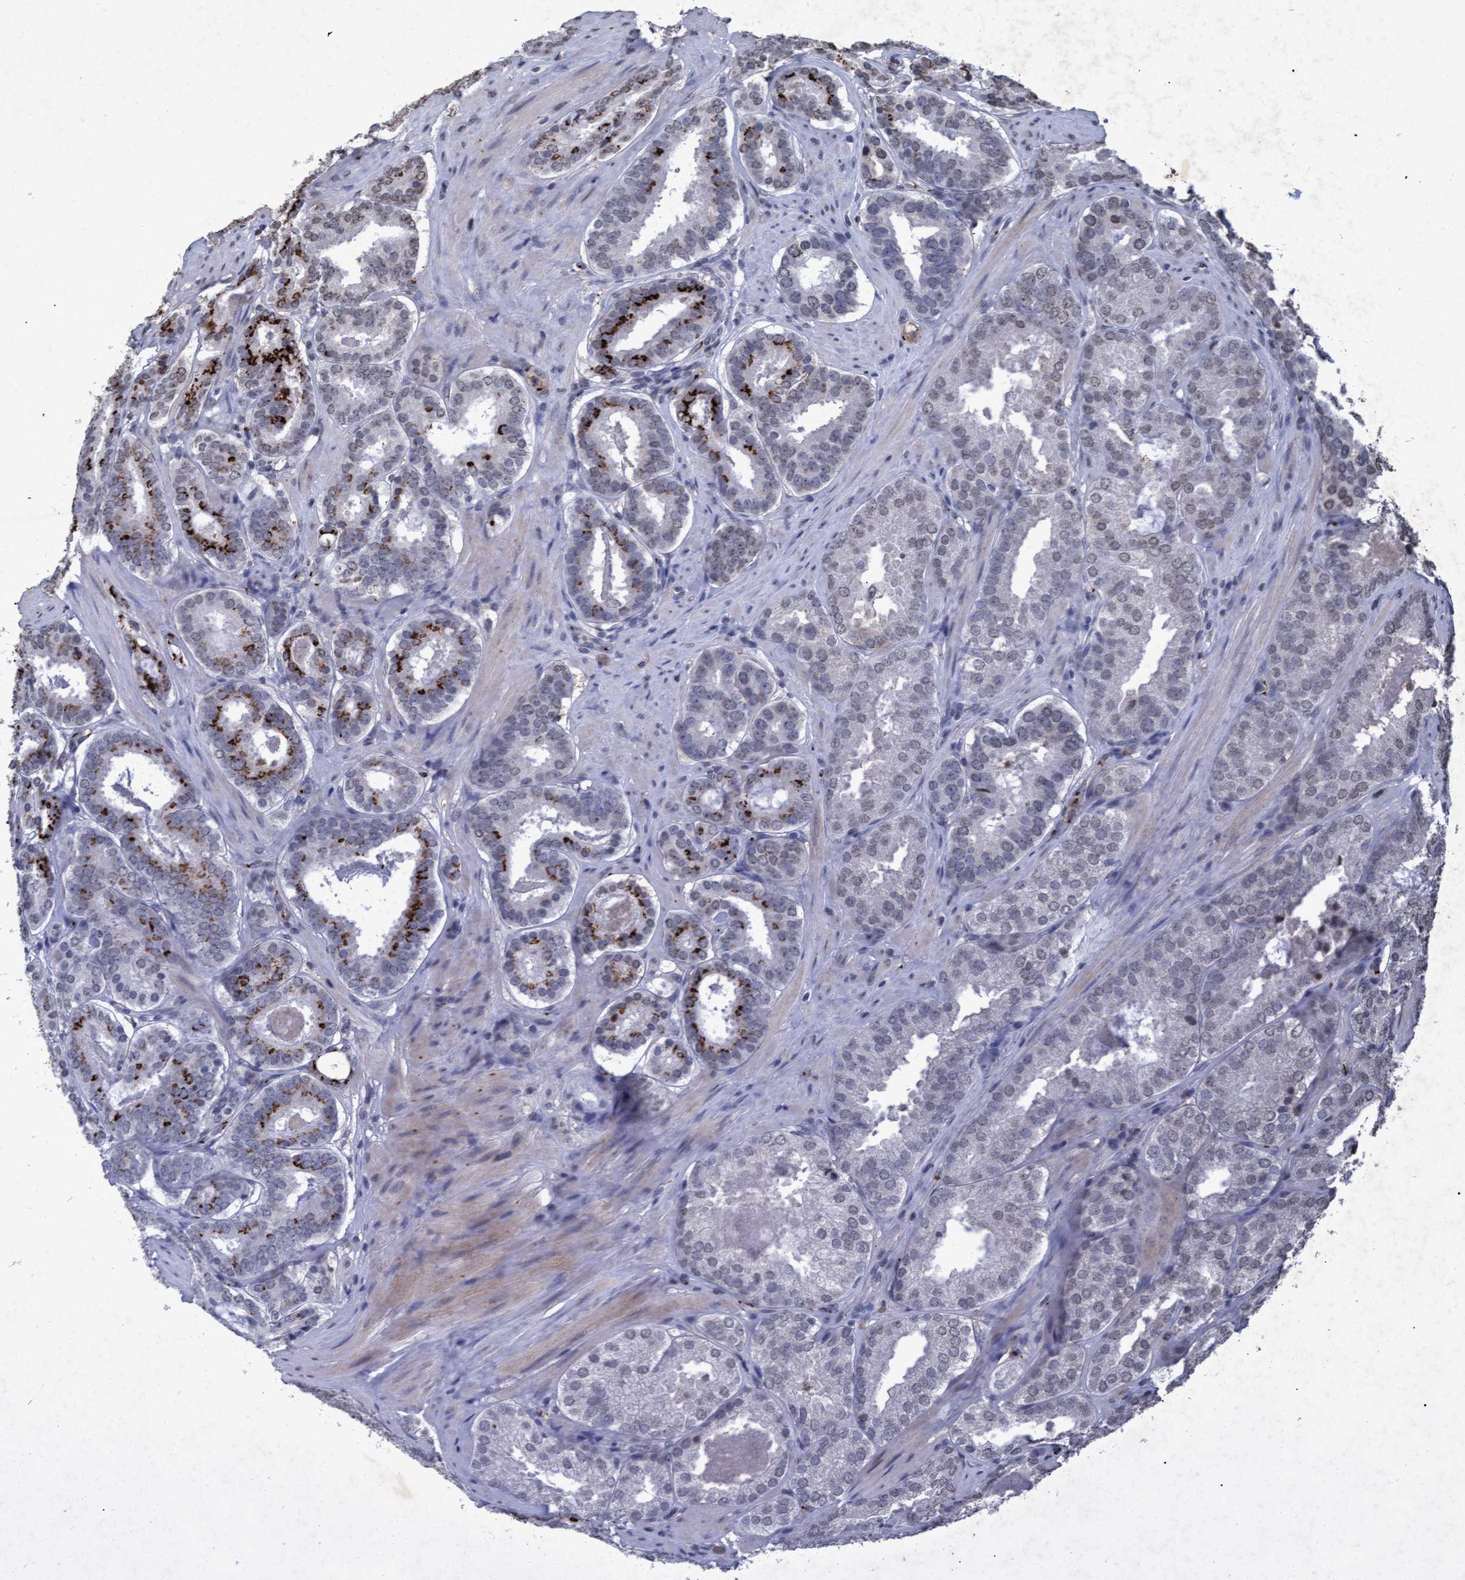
{"staining": {"intensity": "strong", "quantity": "<25%", "location": "cytoplasmic/membranous"}, "tissue": "prostate cancer", "cell_type": "Tumor cells", "image_type": "cancer", "snomed": [{"axis": "morphology", "description": "Adenocarcinoma, Low grade"}, {"axis": "topography", "description": "Prostate"}], "caption": "A micrograph of prostate cancer (low-grade adenocarcinoma) stained for a protein shows strong cytoplasmic/membranous brown staining in tumor cells. Nuclei are stained in blue.", "gene": "GALC", "patient": {"sex": "male", "age": 69}}